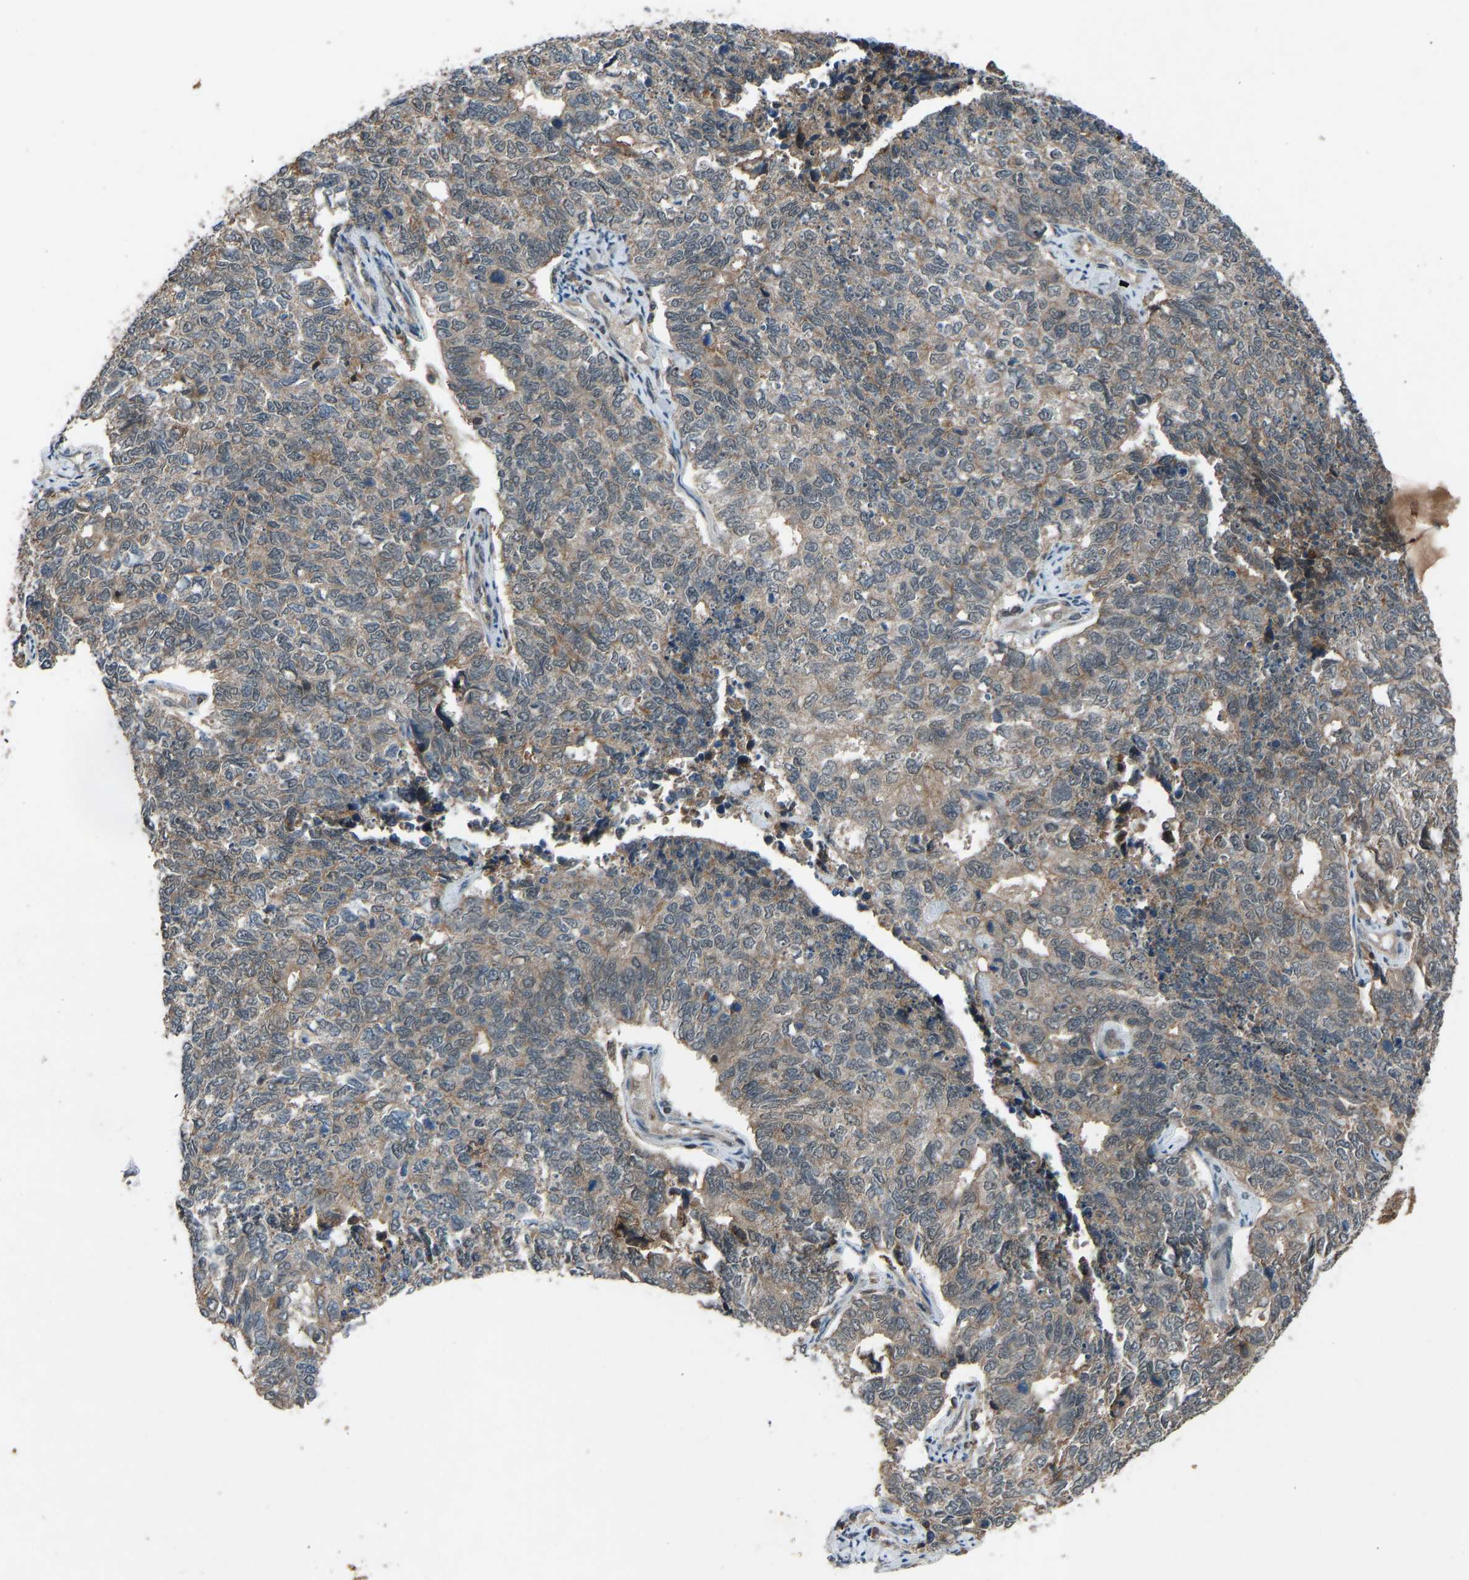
{"staining": {"intensity": "weak", "quantity": ">75%", "location": "cytoplasmic/membranous"}, "tissue": "cervical cancer", "cell_type": "Tumor cells", "image_type": "cancer", "snomed": [{"axis": "morphology", "description": "Squamous cell carcinoma, NOS"}, {"axis": "topography", "description": "Cervix"}], "caption": "Protein analysis of cervical cancer (squamous cell carcinoma) tissue shows weak cytoplasmic/membranous staining in approximately >75% of tumor cells.", "gene": "SLC43A1", "patient": {"sex": "female", "age": 63}}